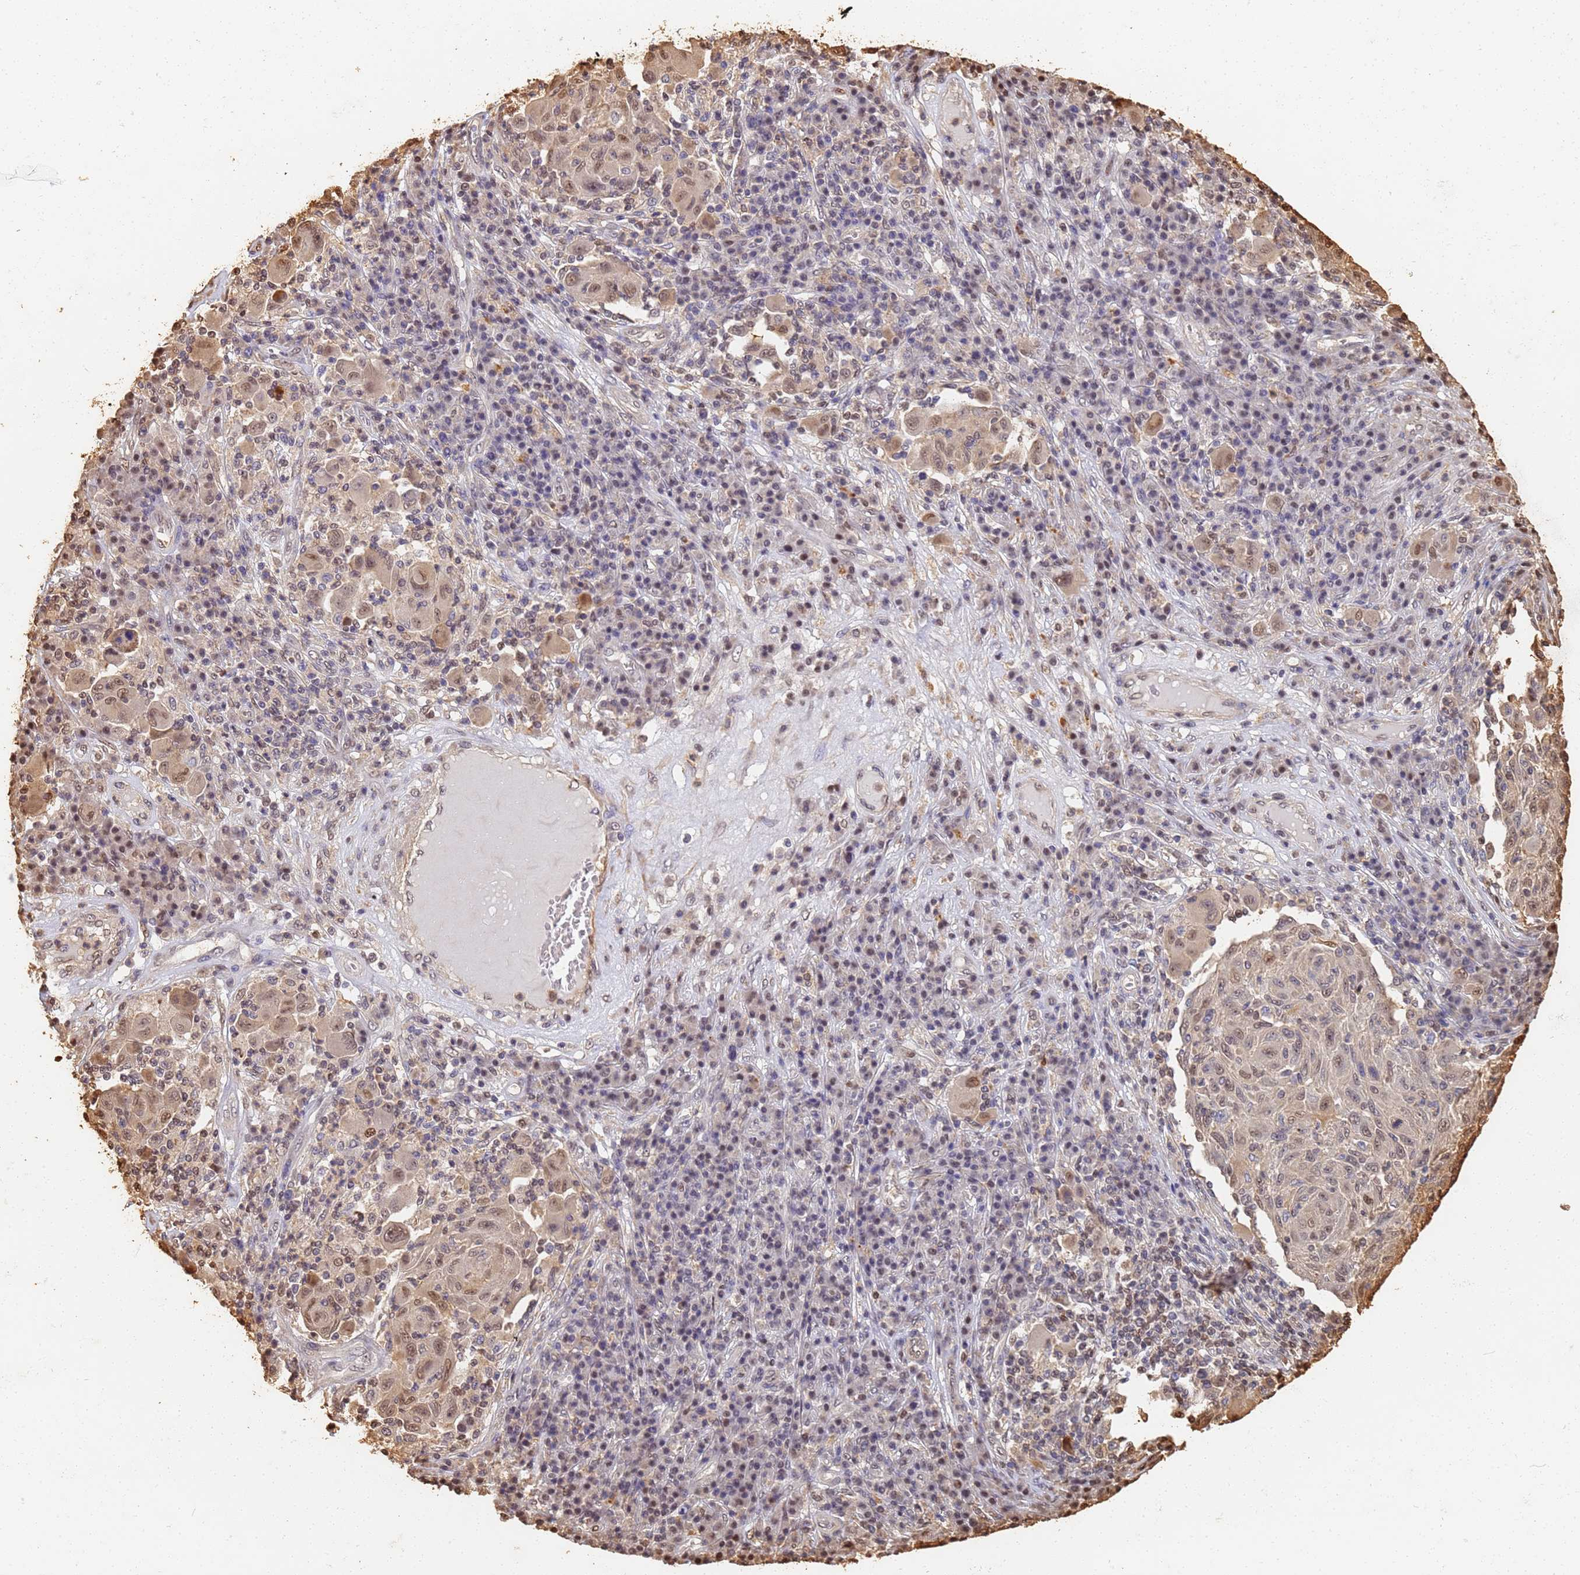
{"staining": {"intensity": "weak", "quantity": "<25%", "location": "cytoplasmic/membranous,nuclear"}, "tissue": "melanoma", "cell_type": "Tumor cells", "image_type": "cancer", "snomed": [{"axis": "morphology", "description": "Malignant melanoma, NOS"}, {"axis": "topography", "description": "Skin"}], "caption": "The micrograph shows no staining of tumor cells in melanoma. (DAB IHC, high magnification).", "gene": "JAK2", "patient": {"sex": "male", "age": 53}}